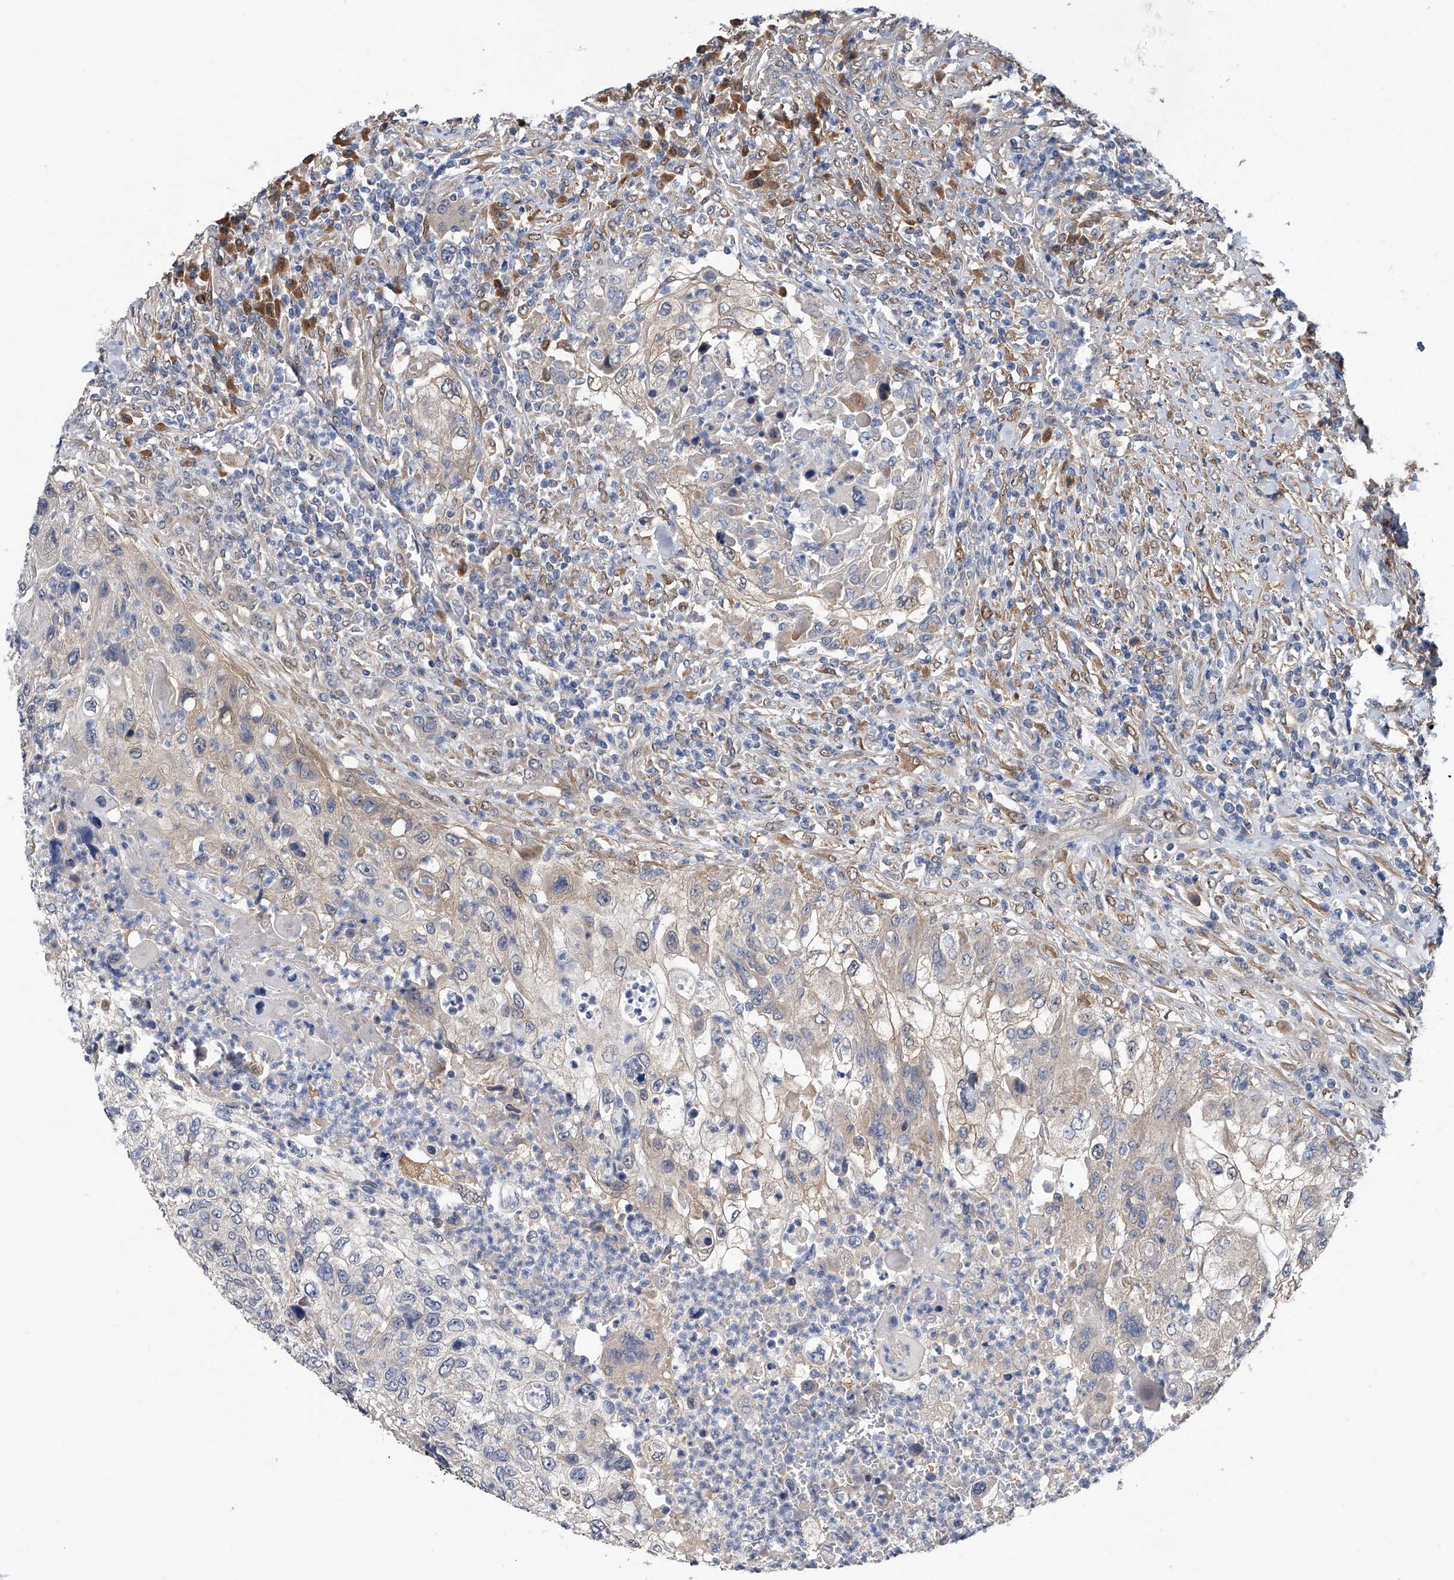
{"staining": {"intensity": "weak", "quantity": "<25%", "location": "cytoplasmic/membranous"}, "tissue": "urothelial cancer", "cell_type": "Tumor cells", "image_type": "cancer", "snomed": [{"axis": "morphology", "description": "Urothelial carcinoma, High grade"}, {"axis": "topography", "description": "Urinary bladder"}], "caption": "High power microscopy image of an immunohistochemistry (IHC) image of high-grade urothelial carcinoma, revealing no significant staining in tumor cells.", "gene": "PGM3", "patient": {"sex": "female", "age": 60}}